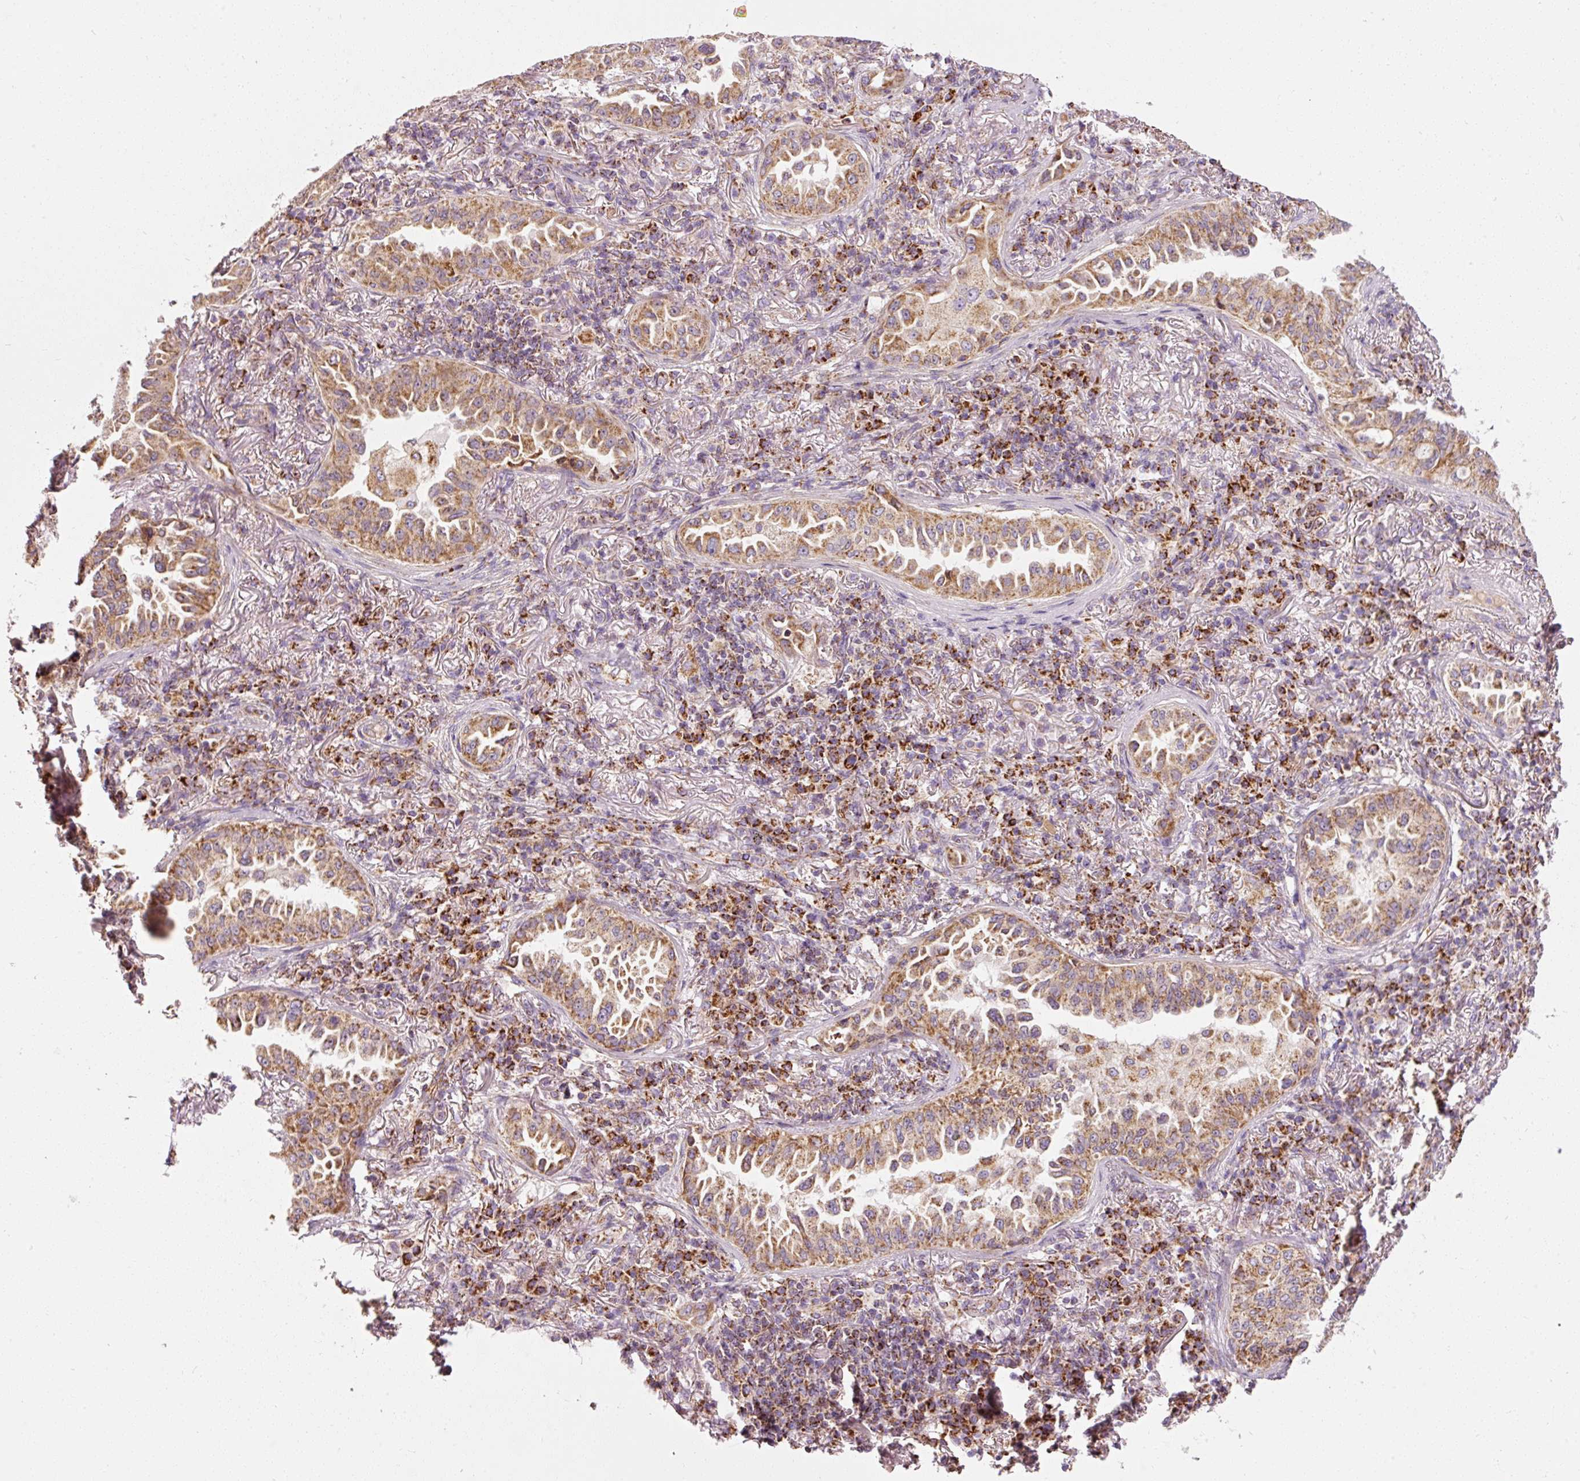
{"staining": {"intensity": "moderate", "quantity": ">75%", "location": "cytoplasmic/membranous"}, "tissue": "lung cancer", "cell_type": "Tumor cells", "image_type": "cancer", "snomed": [{"axis": "morphology", "description": "Adenocarcinoma, NOS"}, {"axis": "topography", "description": "Lung"}], "caption": "Immunohistochemical staining of lung cancer (adenocarcinoma) displays moderate cytoplasmic/membranous protein expression in approximately >75% of tumor cells.", "gene": "NDUFB4", "patient": {"sex": "female", "age": 69}}